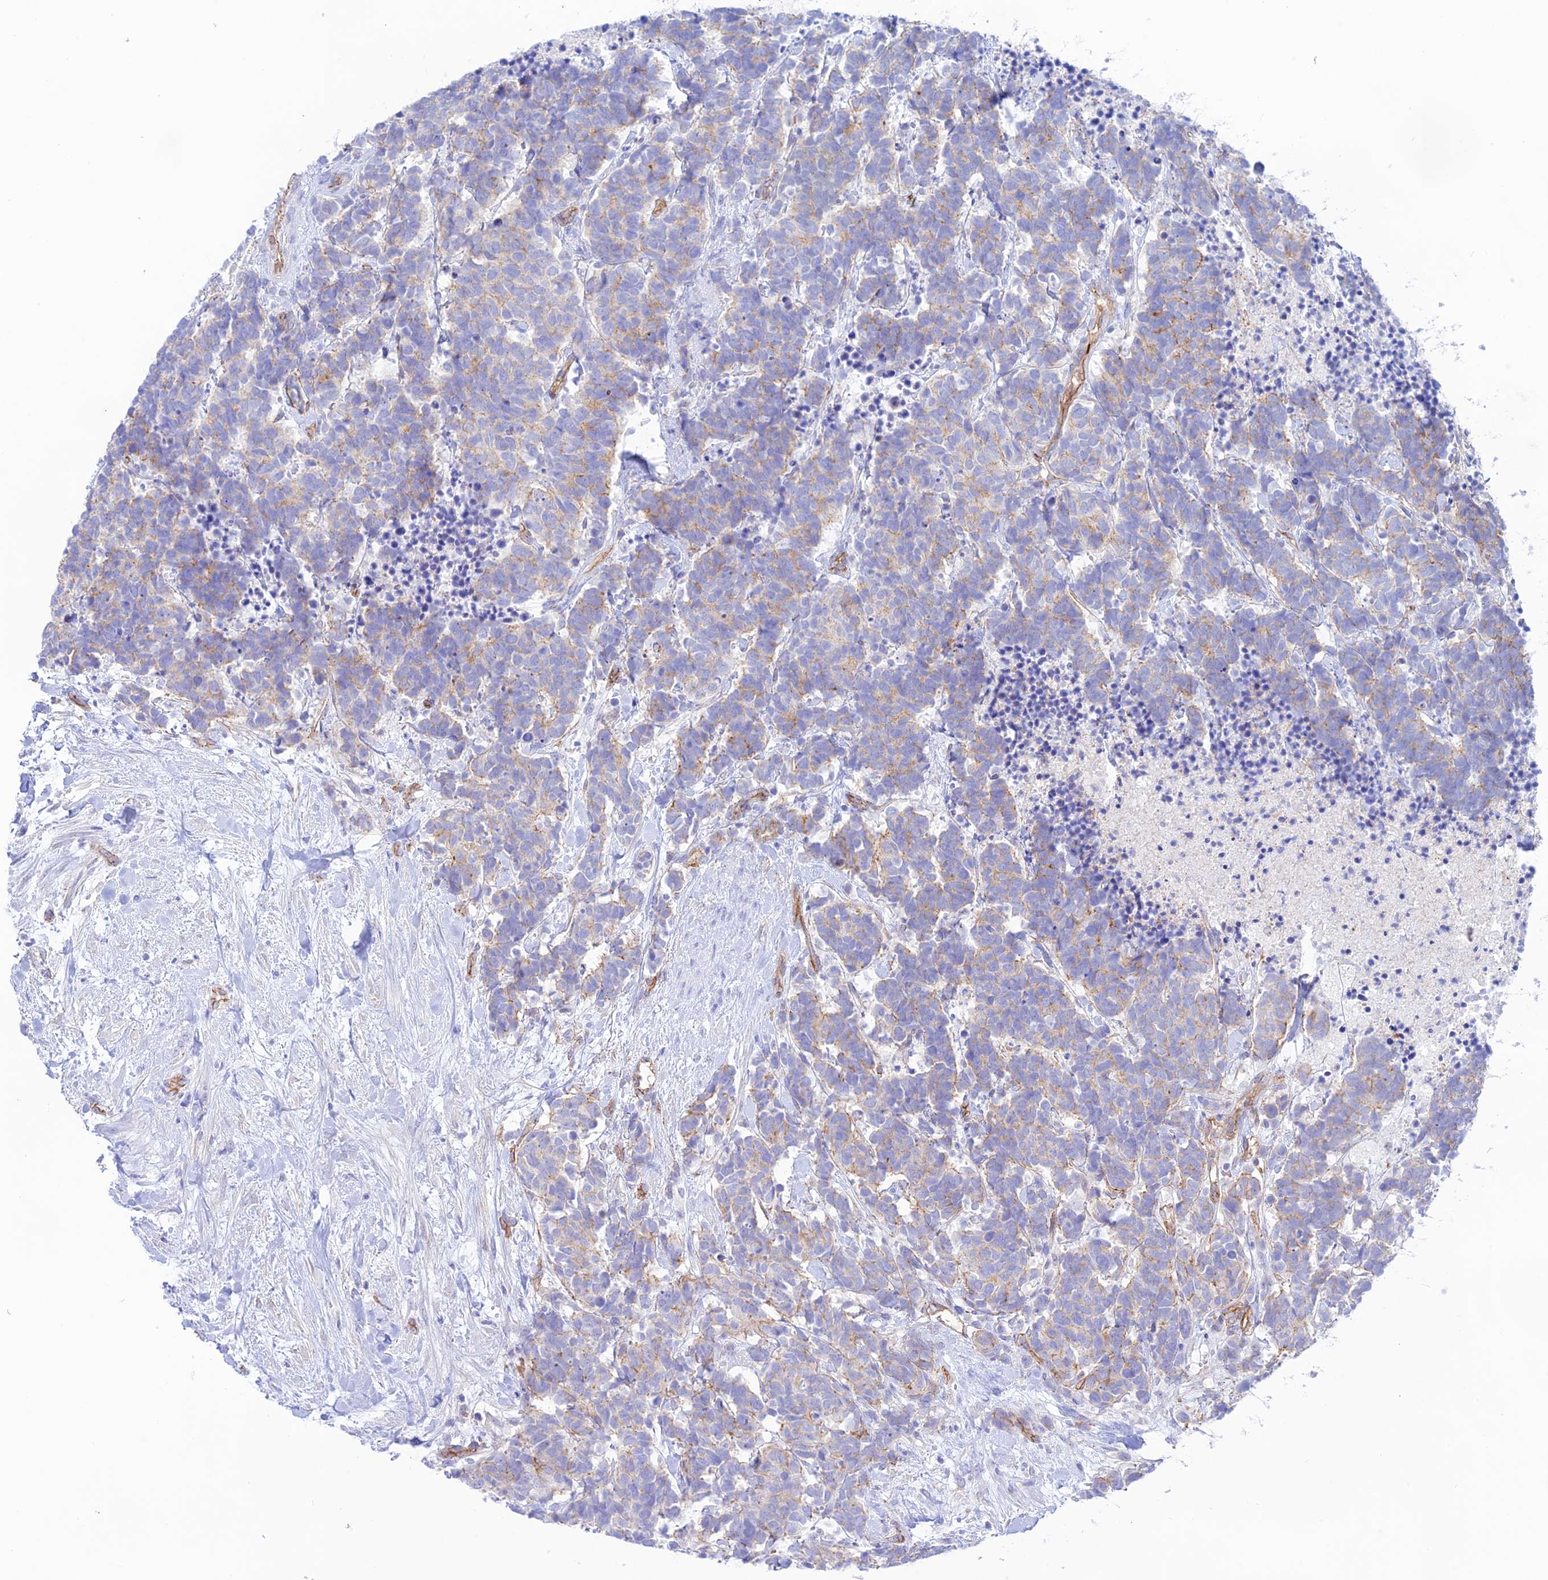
{"staining": {"intensity": "moderate", "quantity": "<25%", "location": "cytoplasmic/membranous"}, "tissue": "carcinoid", "cell_type": "Tumor cells", "image_type": "cancer", "snomed": [{"axis": "morphology", "description": "Carcinoma, NOS"}, {"axis": "morphology", "description": "Carcinoid, malignant, NOS"}, {"axis": "topography", "description": "Prostate"}], "caption": "A high-resolution micrograph shows immunohistochemistry (IHC) staining of malignant carcinoid, which reveals moderate cytoplasmic/membranous staining in about <25% of tumor cells. Immunohistochemistry stains the protein of interest in brown and the nuclei are stained blue.", "gene": "YPEL5", "patient": {"sex": "male", "age": 57}}